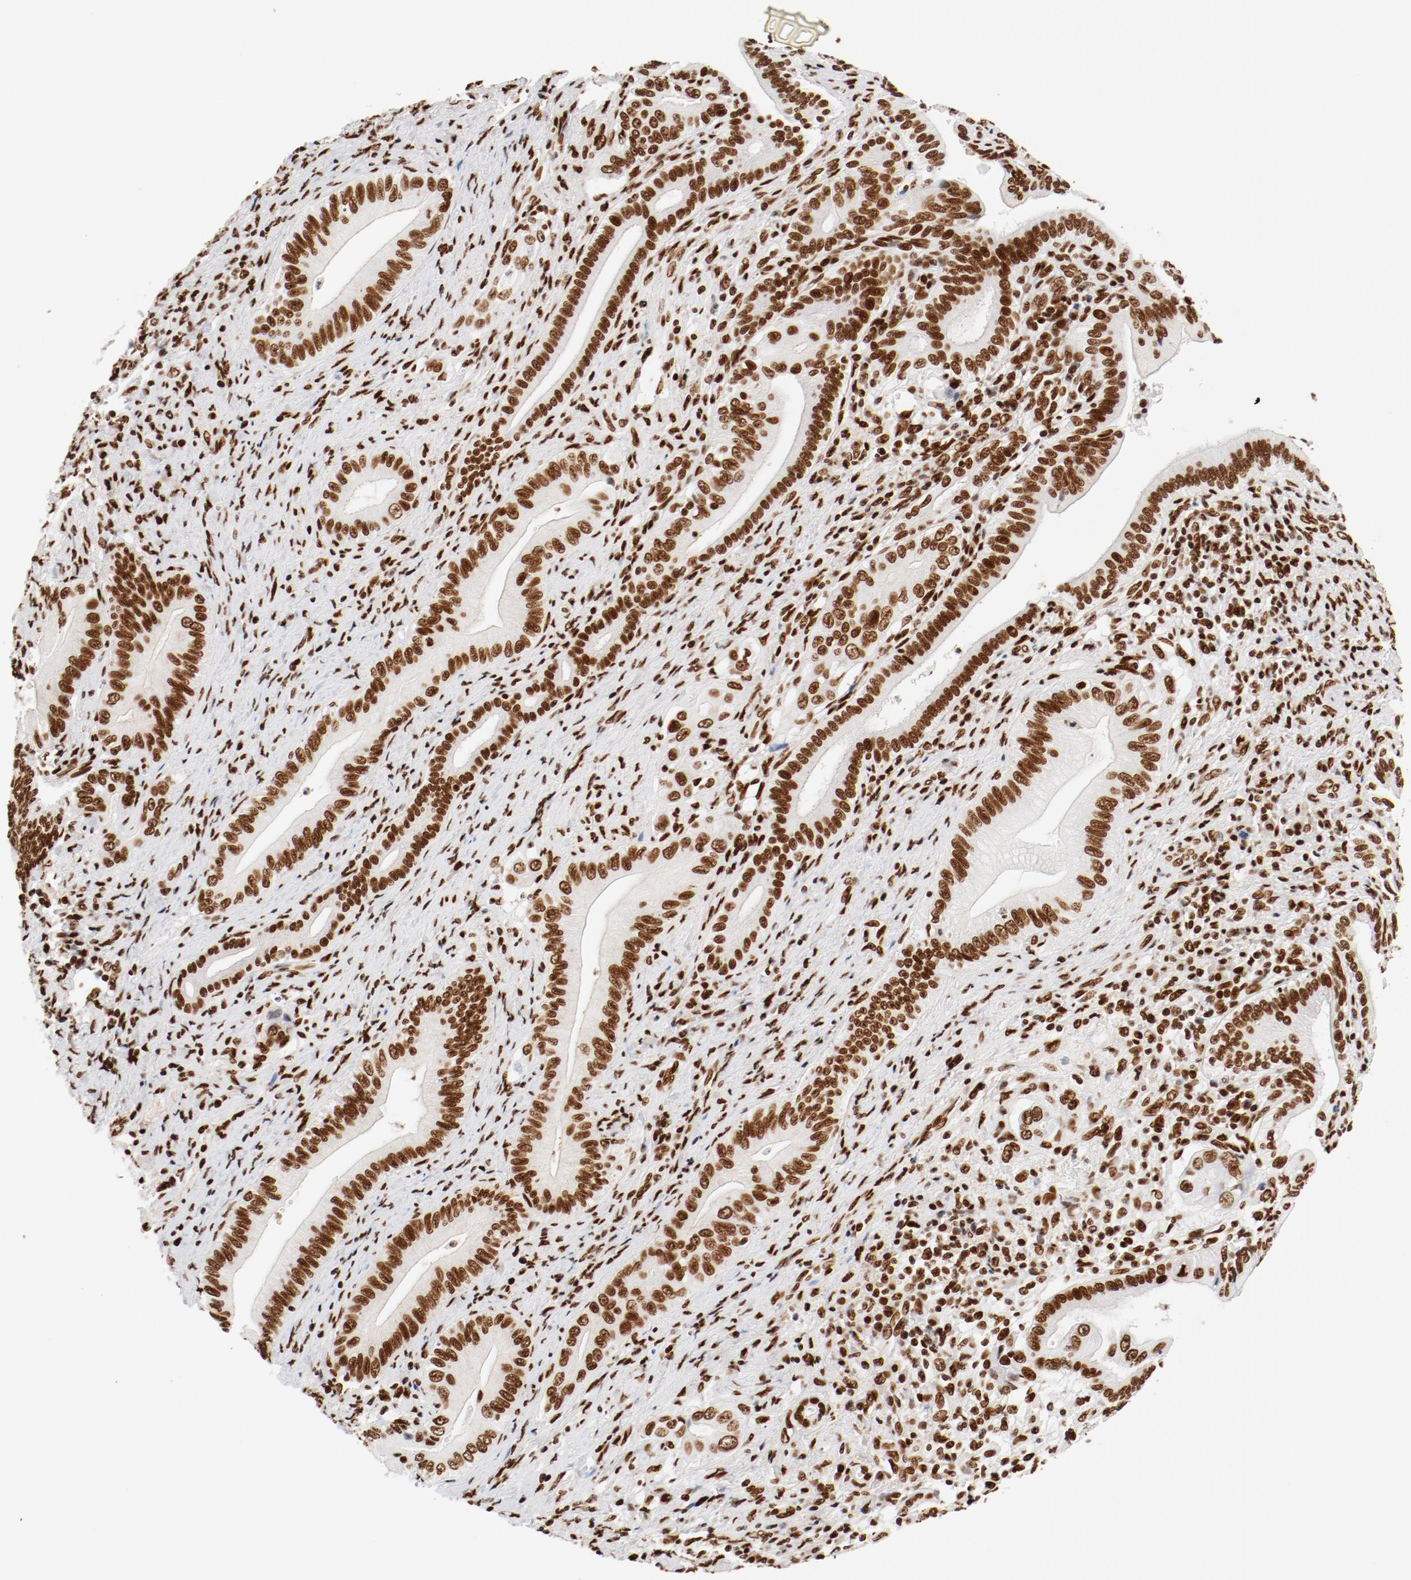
{"staining": {"intensity": "strong", "quantity": ">75%", "location": "nuclear"}, "tissue": "liver cancer", "cell_type": "Tumor cells", "image_type": "cancer", "snomed": [{"axis": "morphology", "description": "Cholangiocarcinoma"}, {"axis": "topography", "description": "Liver"}], "caption": "Liver cancer (cholangiocarcinoma) tissue demonstrates strong nuclear staining in about >75% of tumor cells, visualized by immunohistochemistry. (Stains: DAB (3,3'-diaminobenzidine) in brown, nuclei in blue, Microscopy: brightfield microscopy at high magnification).", "gene": "CTBP1", "patient": {"sex": "male", "age": 58}}